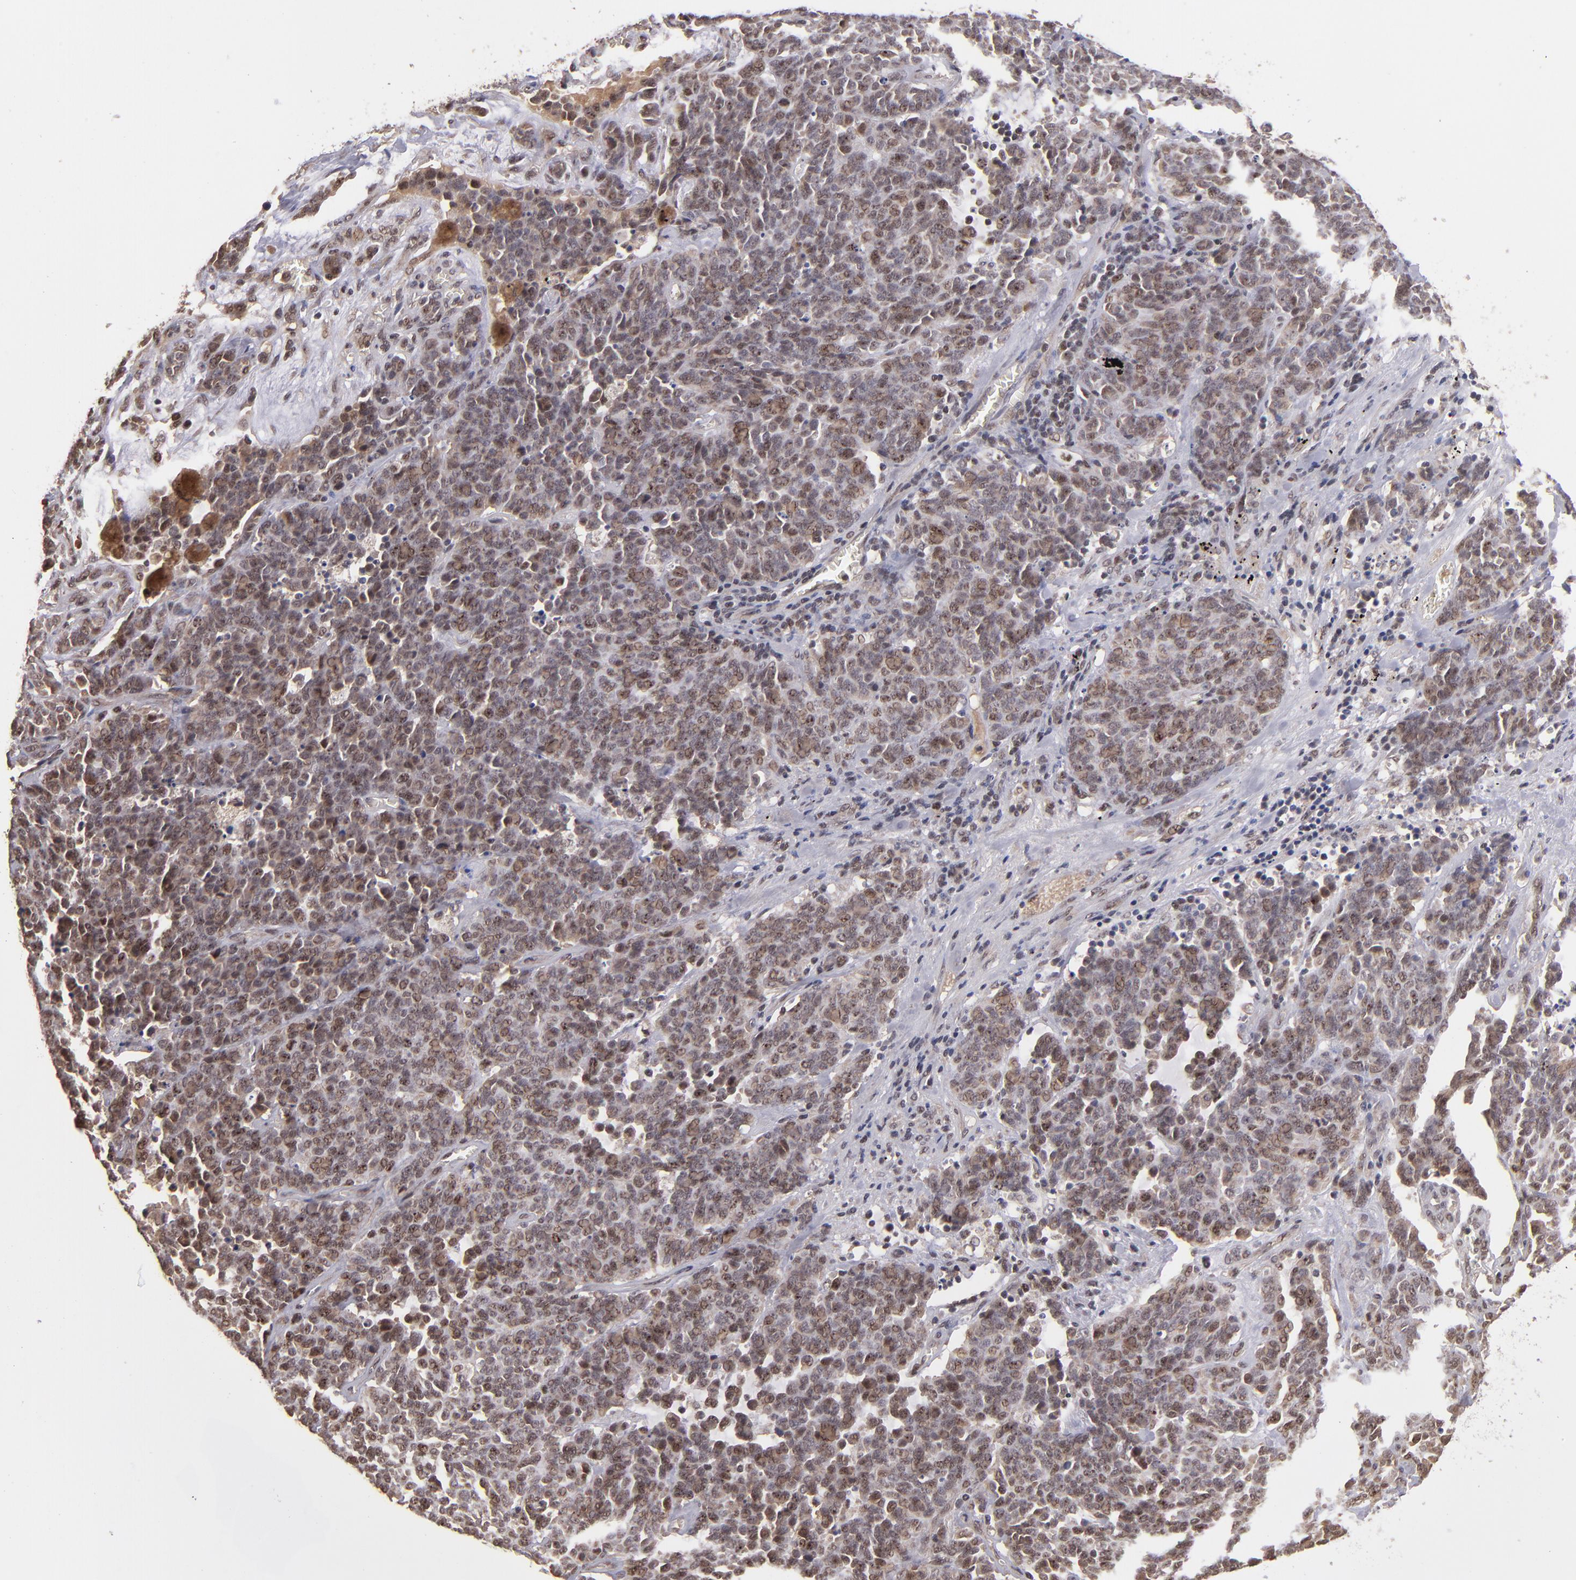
{"staining": {"intensity": "weak", "quantity": "25%-75%", "location": "nuclear"}, "tissue": "lung cancer", "cell_type": "Tumor cells", "image_type": "cancer", "snomed": [{"axis": "morphology", "description": "Neoplasm, malignant, NOS"}, {"axis": "topography", "description": "Lung"}], "caption": "Lung neoplasm (malignant) tissue exhibits weak nuclear expression in about 25%-75% of tumor cells", "gene": "ABHD12B", "patient": {"sex": "female", "age": 58}}